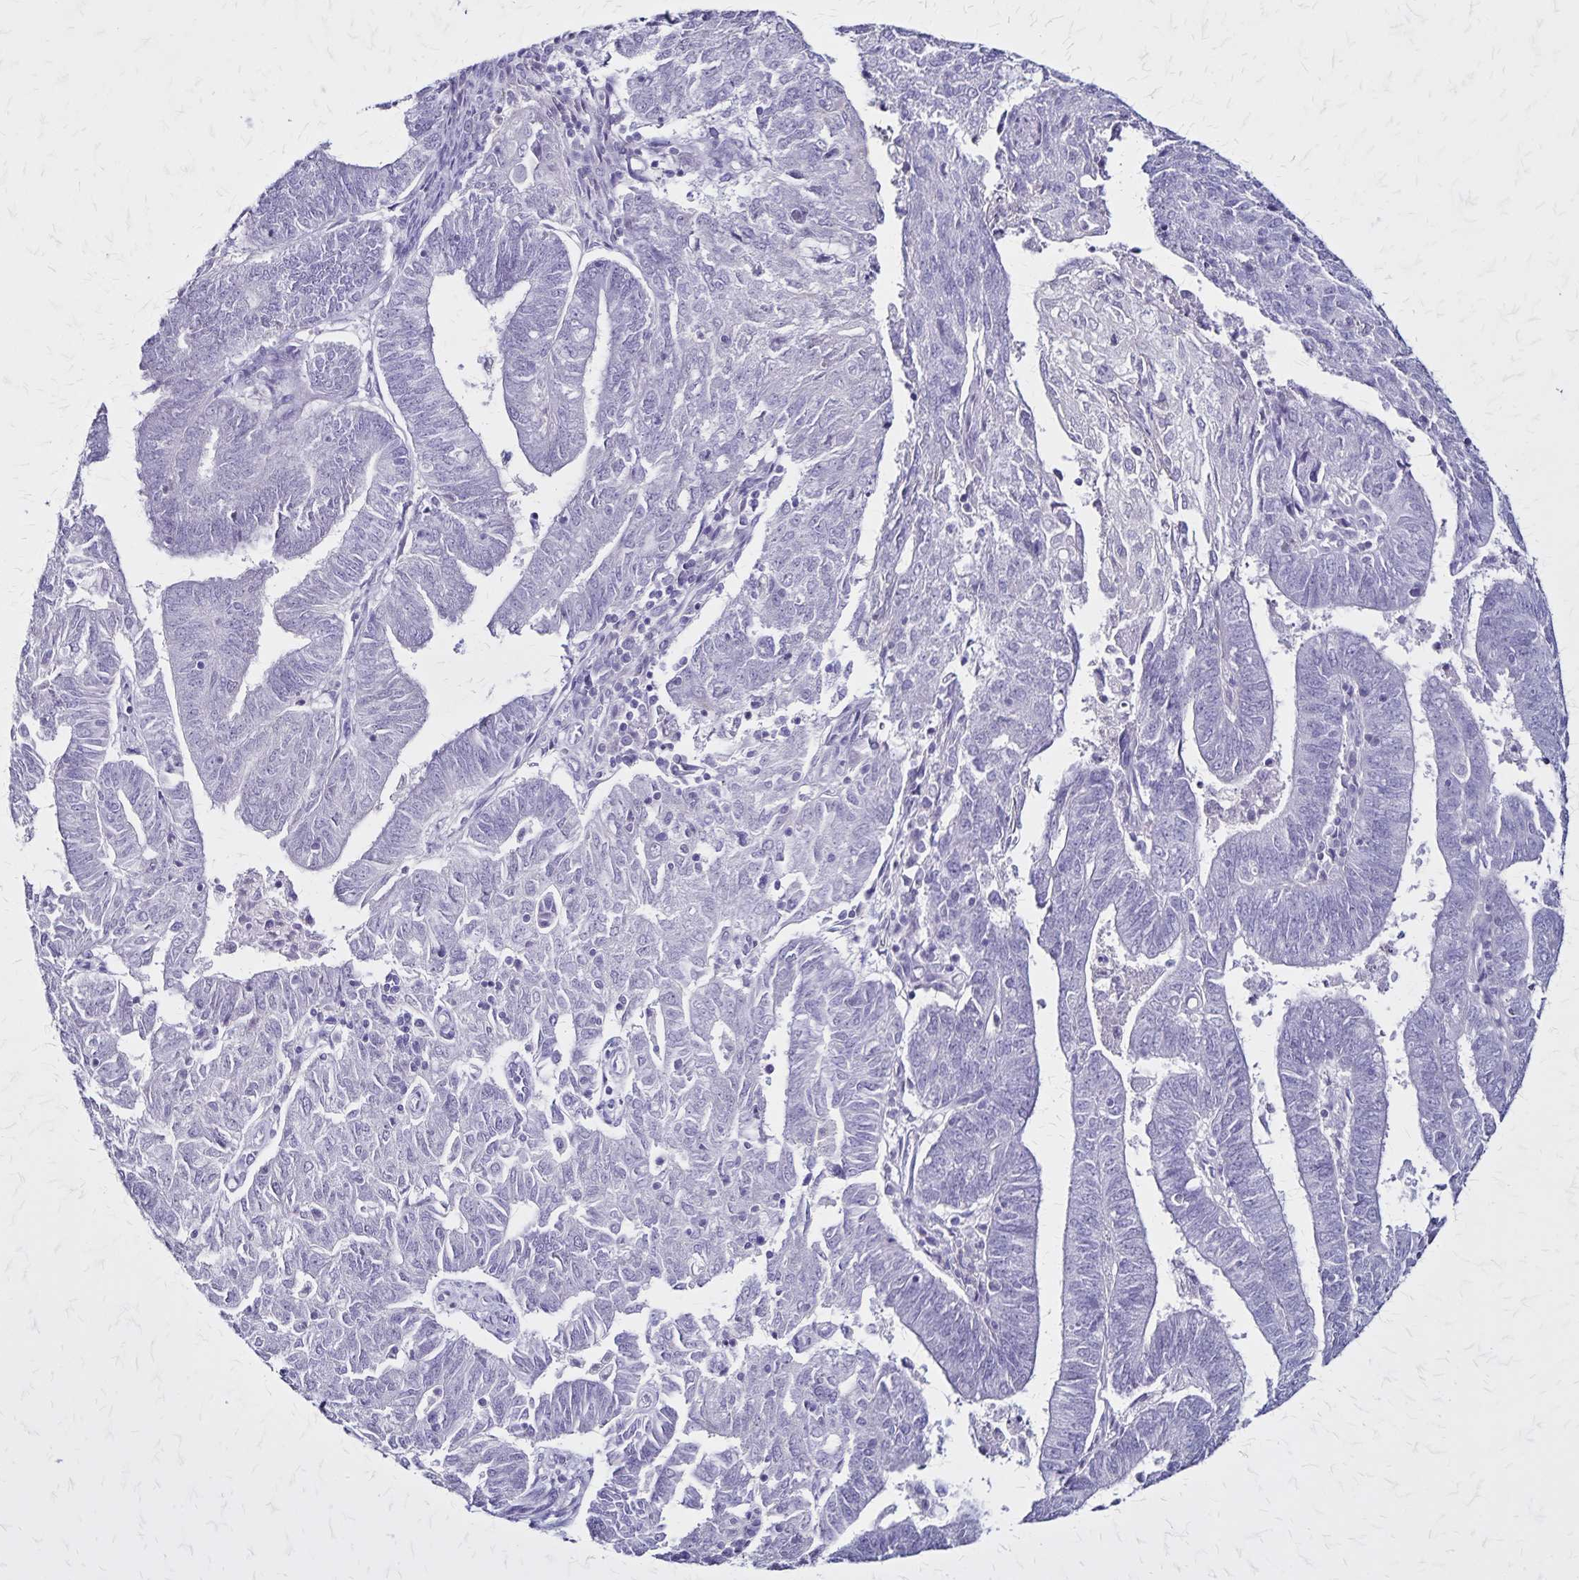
{"staining": {"intensity": "negative", "quantity": "none", "location": "none"}, "tissue": "endometrial cancer", "cell_type": "Tumor cells", "image_type": "cancer", "snomed": [{"axis": "morphology", "description": "Adenocarcinoma, NOS"}, {"axis": "topography", "description": "Endometrium"}], "caption": "Adenocarcinoma (endometrial) was stained to show a protein in brown. There is no significant positivity in tumor cells. Nuclei are stained in blue.", "gene": "PLXNA4", "patient": {"sex": "female", "age": 82}}